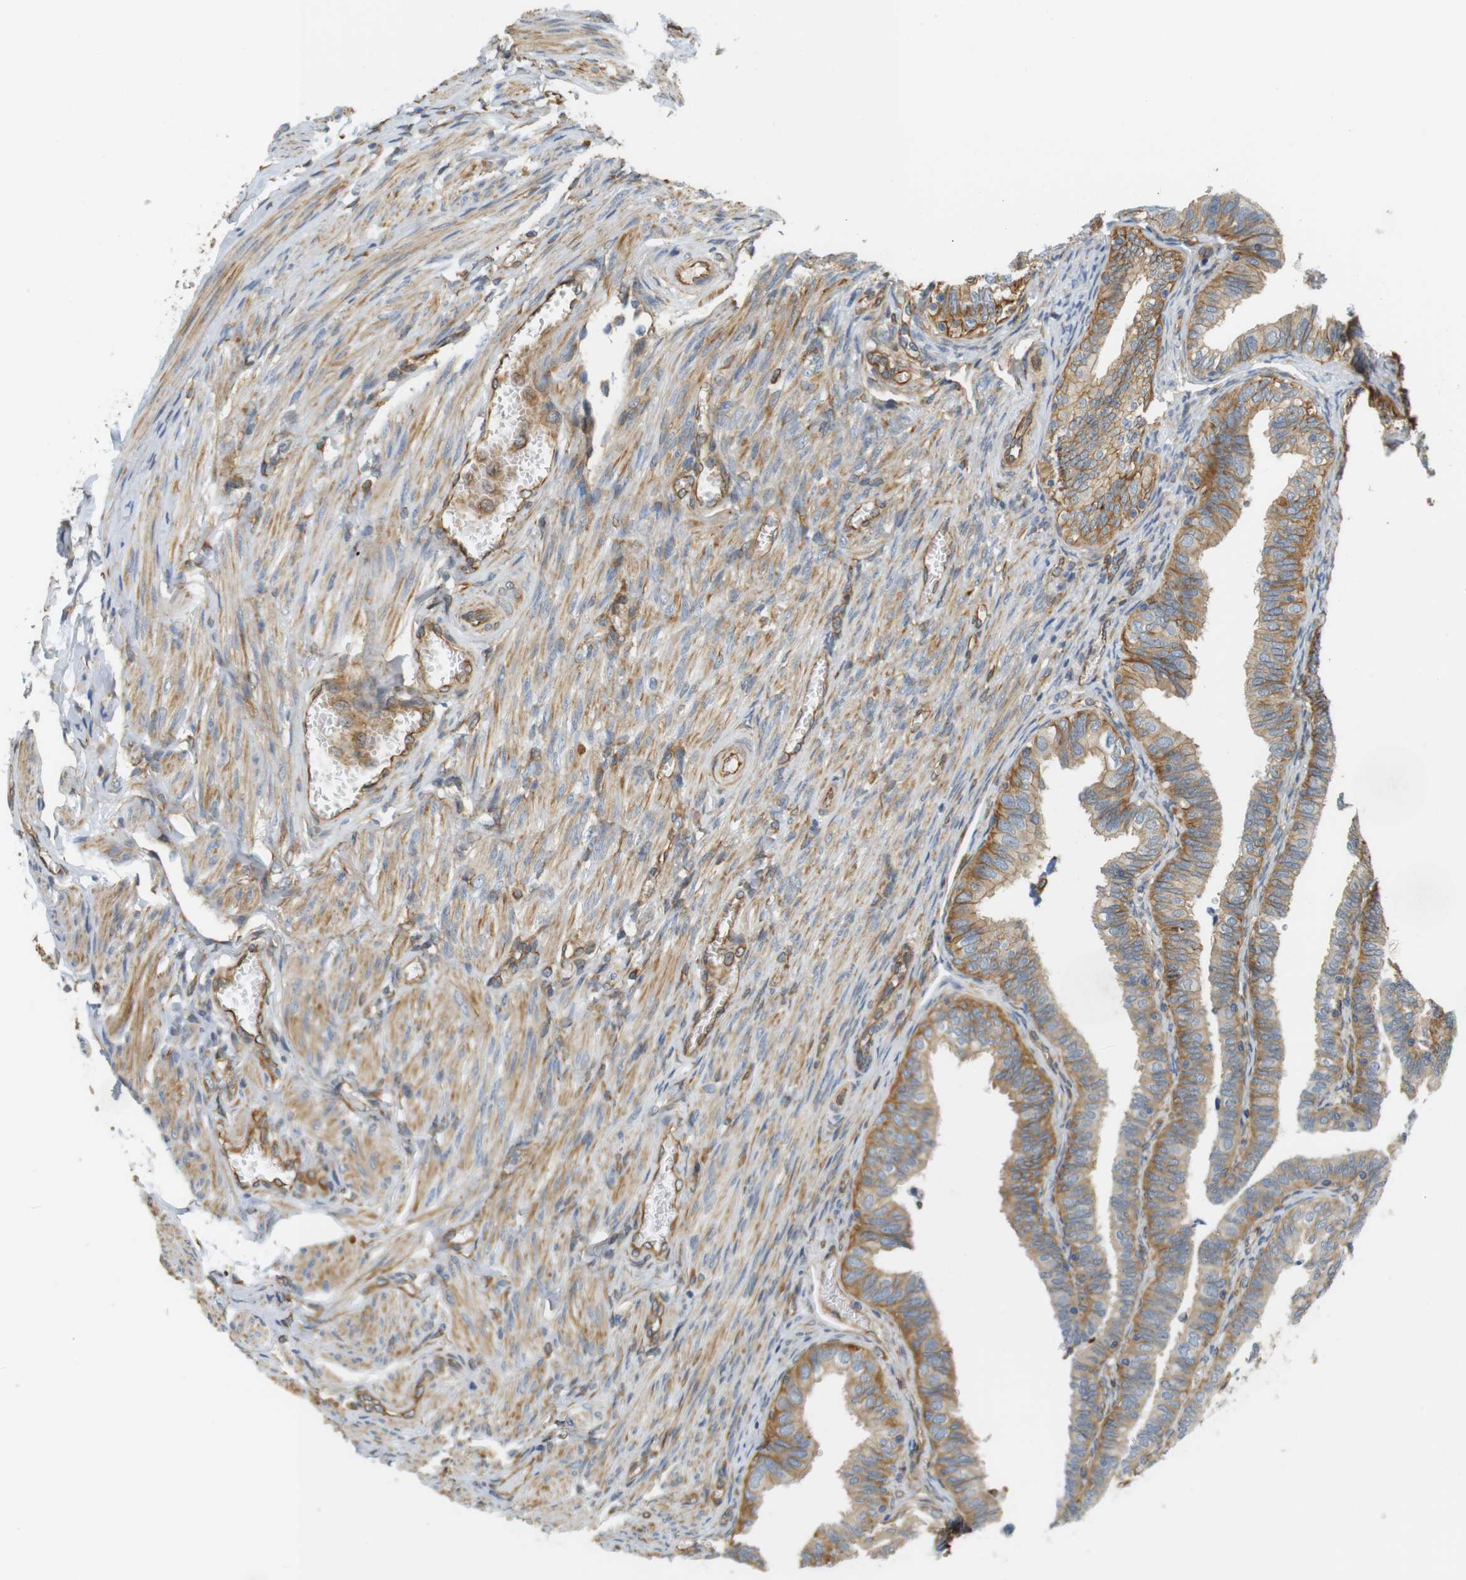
{"staining": {"intensity": "weak", "quantity": "25%-75%", "location": "cytoplasmic/membranous"}, "tissue": "fallopian tube", "cell_type": "Glandular cells", "image_type": "normal", "snomed": [{"axis": "morphology", "description": "Normal tissue, NOS"}, {"axis": "topography", "description": "Fallopian tube"}], "caption": "Immunohistochemical staining of benign human fallopian tube exhibits 25%-75% levels of weak cytoplasmic/membranous protein positivity in about 25%-75% of glandular cells.", "gene": "CYTH3", "patient": {"sex": "female", "age": 46}}